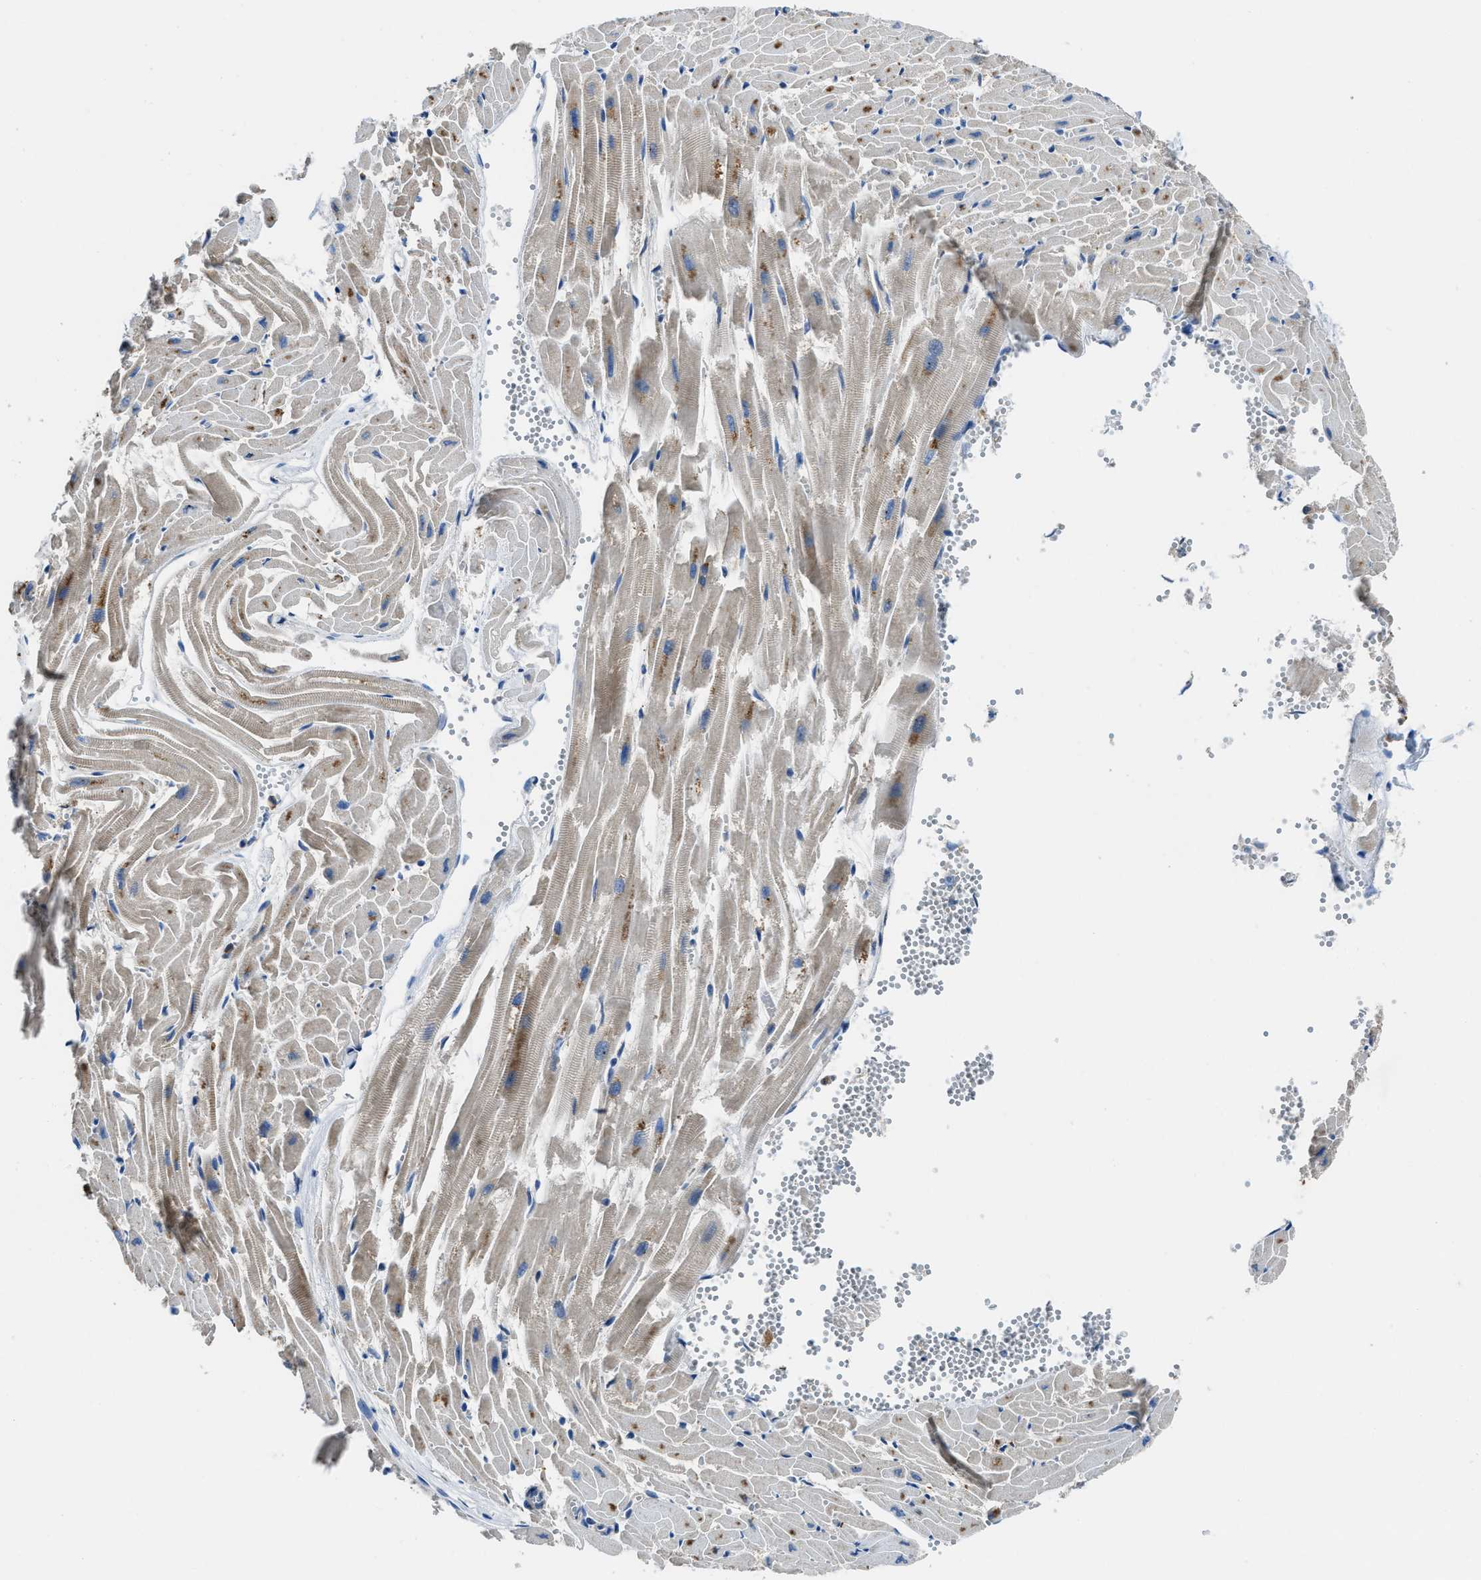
{"staining": {"intensity": "moderate", "quantity": "<25%", "location": "cytoplasmic/membranous"}, "tissue": "heart muscle", "cell_type": "Cardiomyocytes", "image_type": "normal", "snomed": [{"axis": "morphology", "description": "Normal tissue, NOS"}, {"axis": "topography", "description": "Heart"}], "caption": "Immunohistochemistry (IHC) image of unremarkable human heart muscle stained for a protein (brown), which shows low levels of moderate cytoplasmic/membranous staining in about <25% of cardiomyocytes.", "gene": "MAP3K20", "patient": {"sex": "female", "age": 19}}